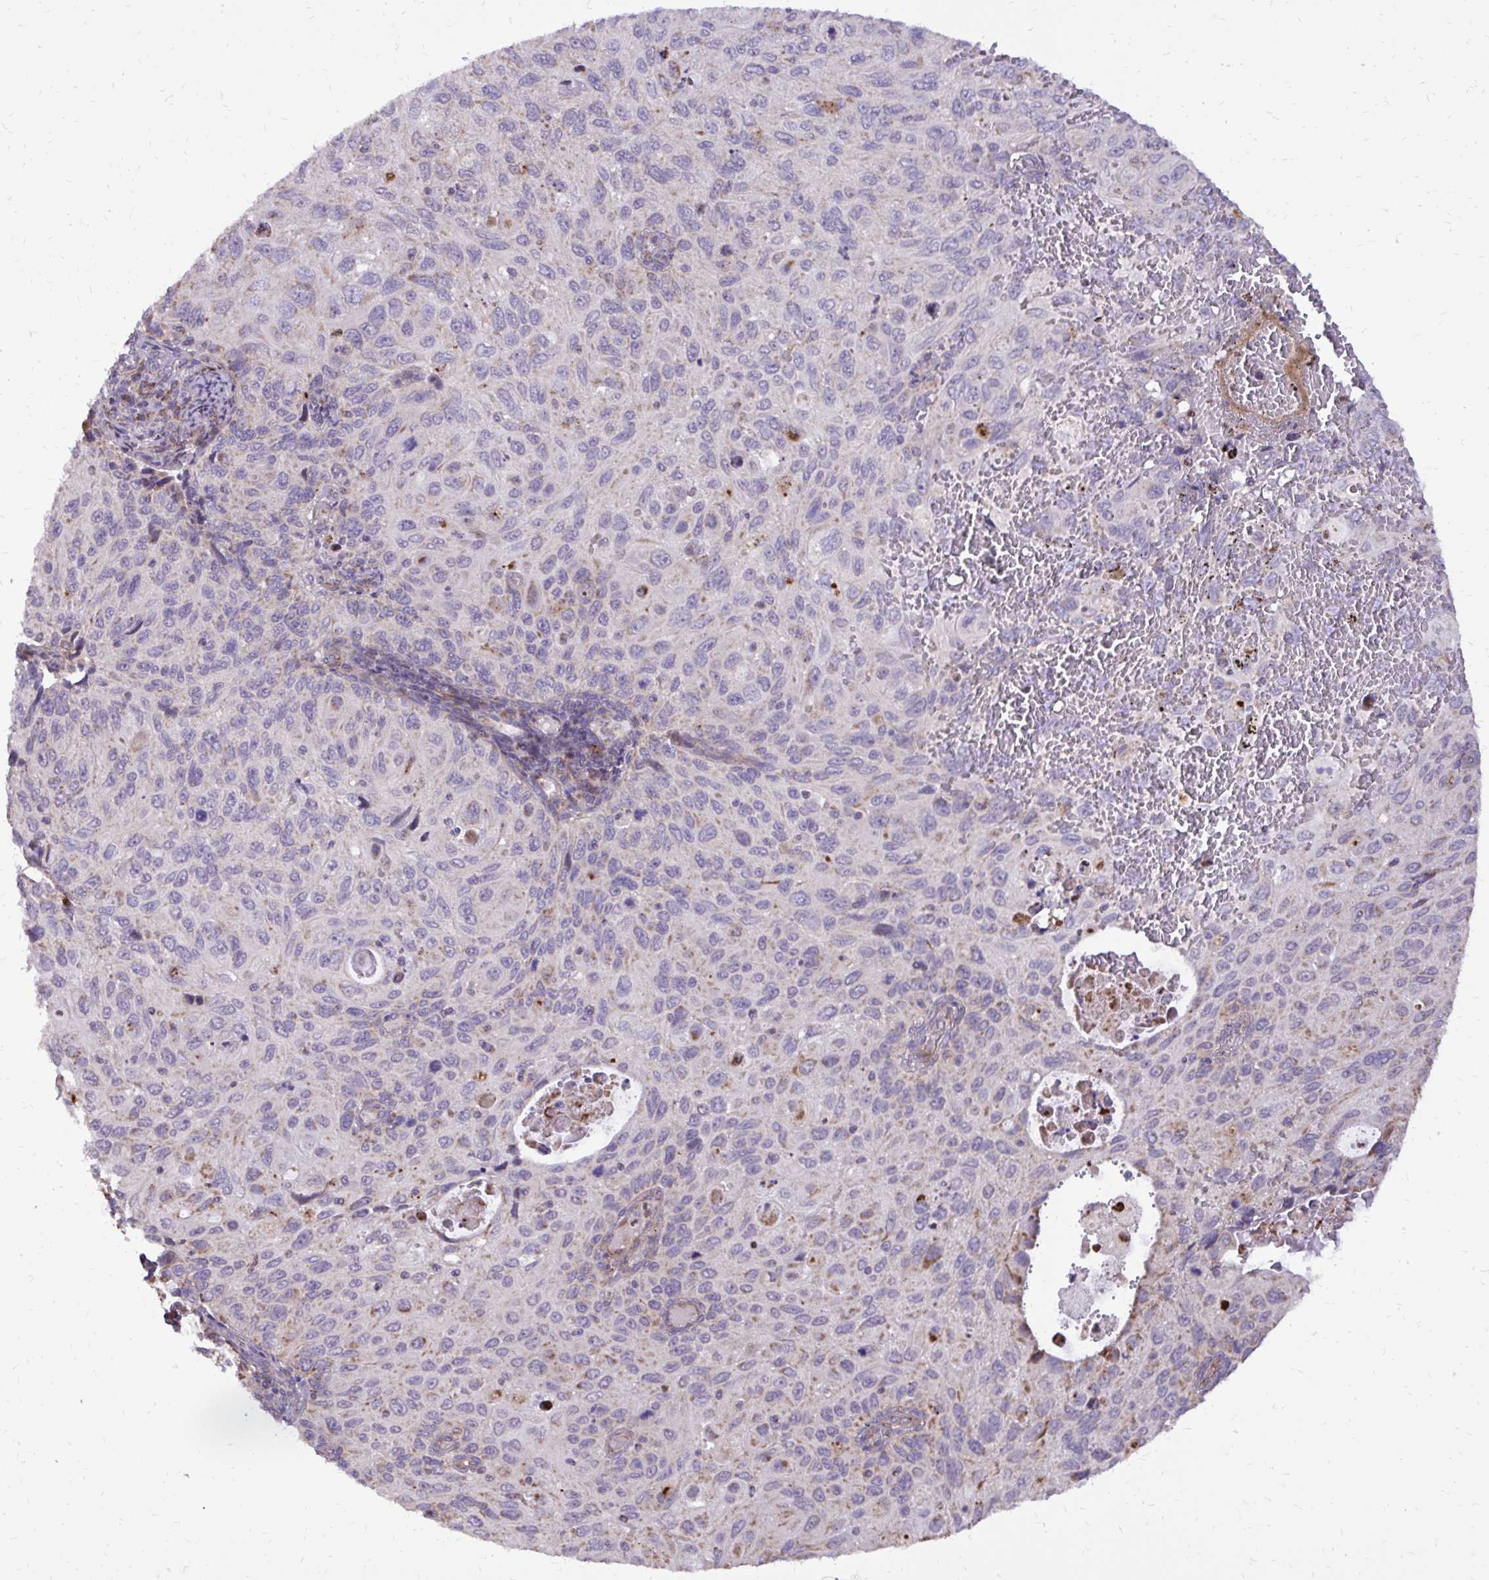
{"staining": {"intensity": "negative", "quantity": "none", "location": "none"}, "tissue": "cervical cancer", "cell_type": "Tumor cells", "image_type": "cancer", "snomed": [{"axis": "morphology", "description": "Squamous cell carcinoma, NOS"}, {"axis": "topography", "description": "Cervix"}], "caption": "A high-resolution photomicrograph shows immunohistochemistry (IHC) staining of cervical squamous cell carcinoma, which demonstrates no significant staining in tumor cells.", "gene": "ABCC3", "patient": {"sex": "female", "age": 70}}